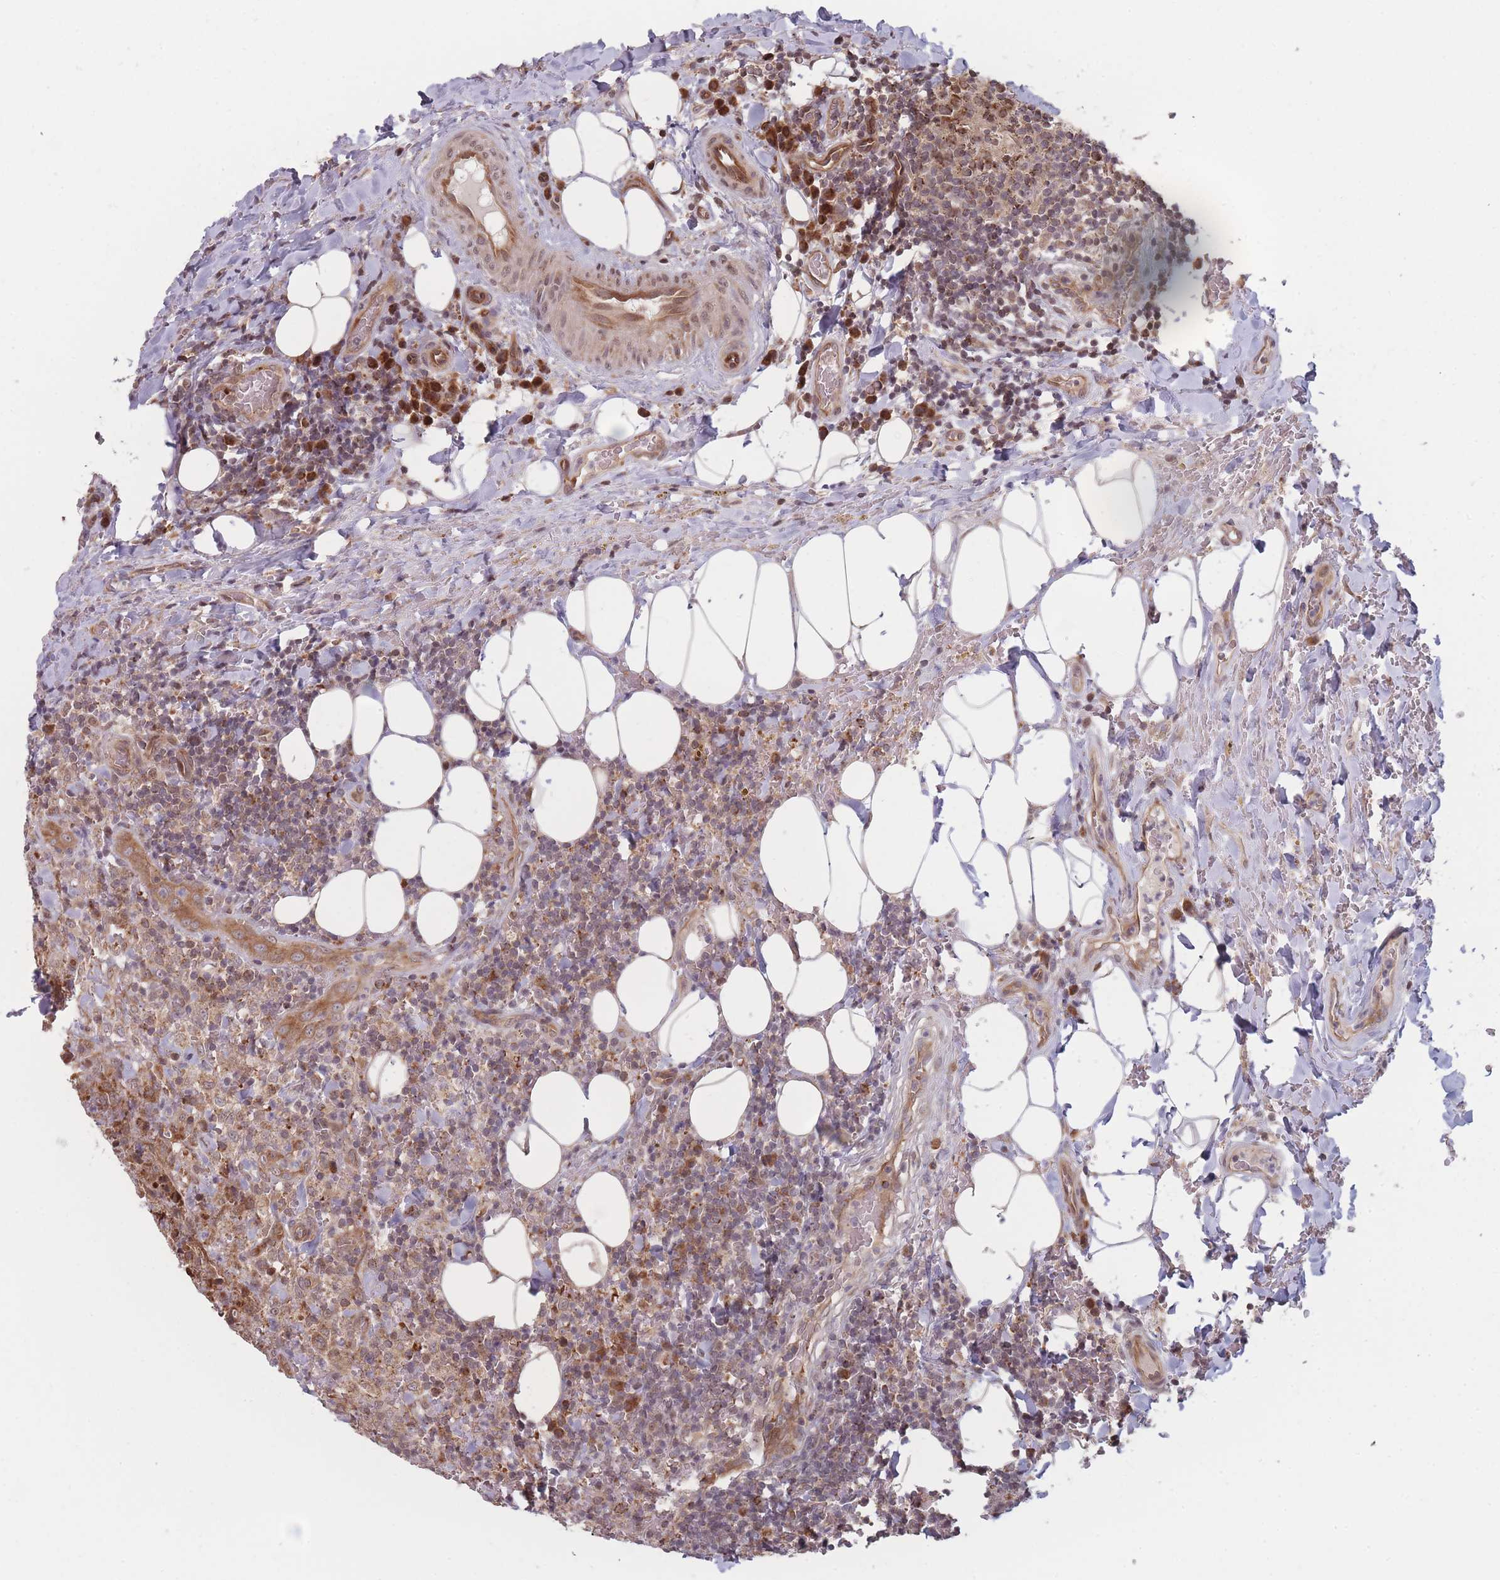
{"staining": {"intensity": "moderate", "quantity": ">75%", "location": "cytoplasmic/membranous"}, "tissue": "thyroid cancer", "cell_type": "Tumor cells", "image_type": "cancer", "snomed": [{"axis": "morphology", "description": "Papillary adenocarcinoma, NOS"}, {"axis": "topography", "description": "Thyroid gland"}], "caption": "A brown stain shows moderate cytoplasmic/membranous expression of a protein in human thyroid cancer (papillary adenocarcinoma) tumor cells.", "gene": "RPS18", "patient": {"sex": "male", "age": 61}}